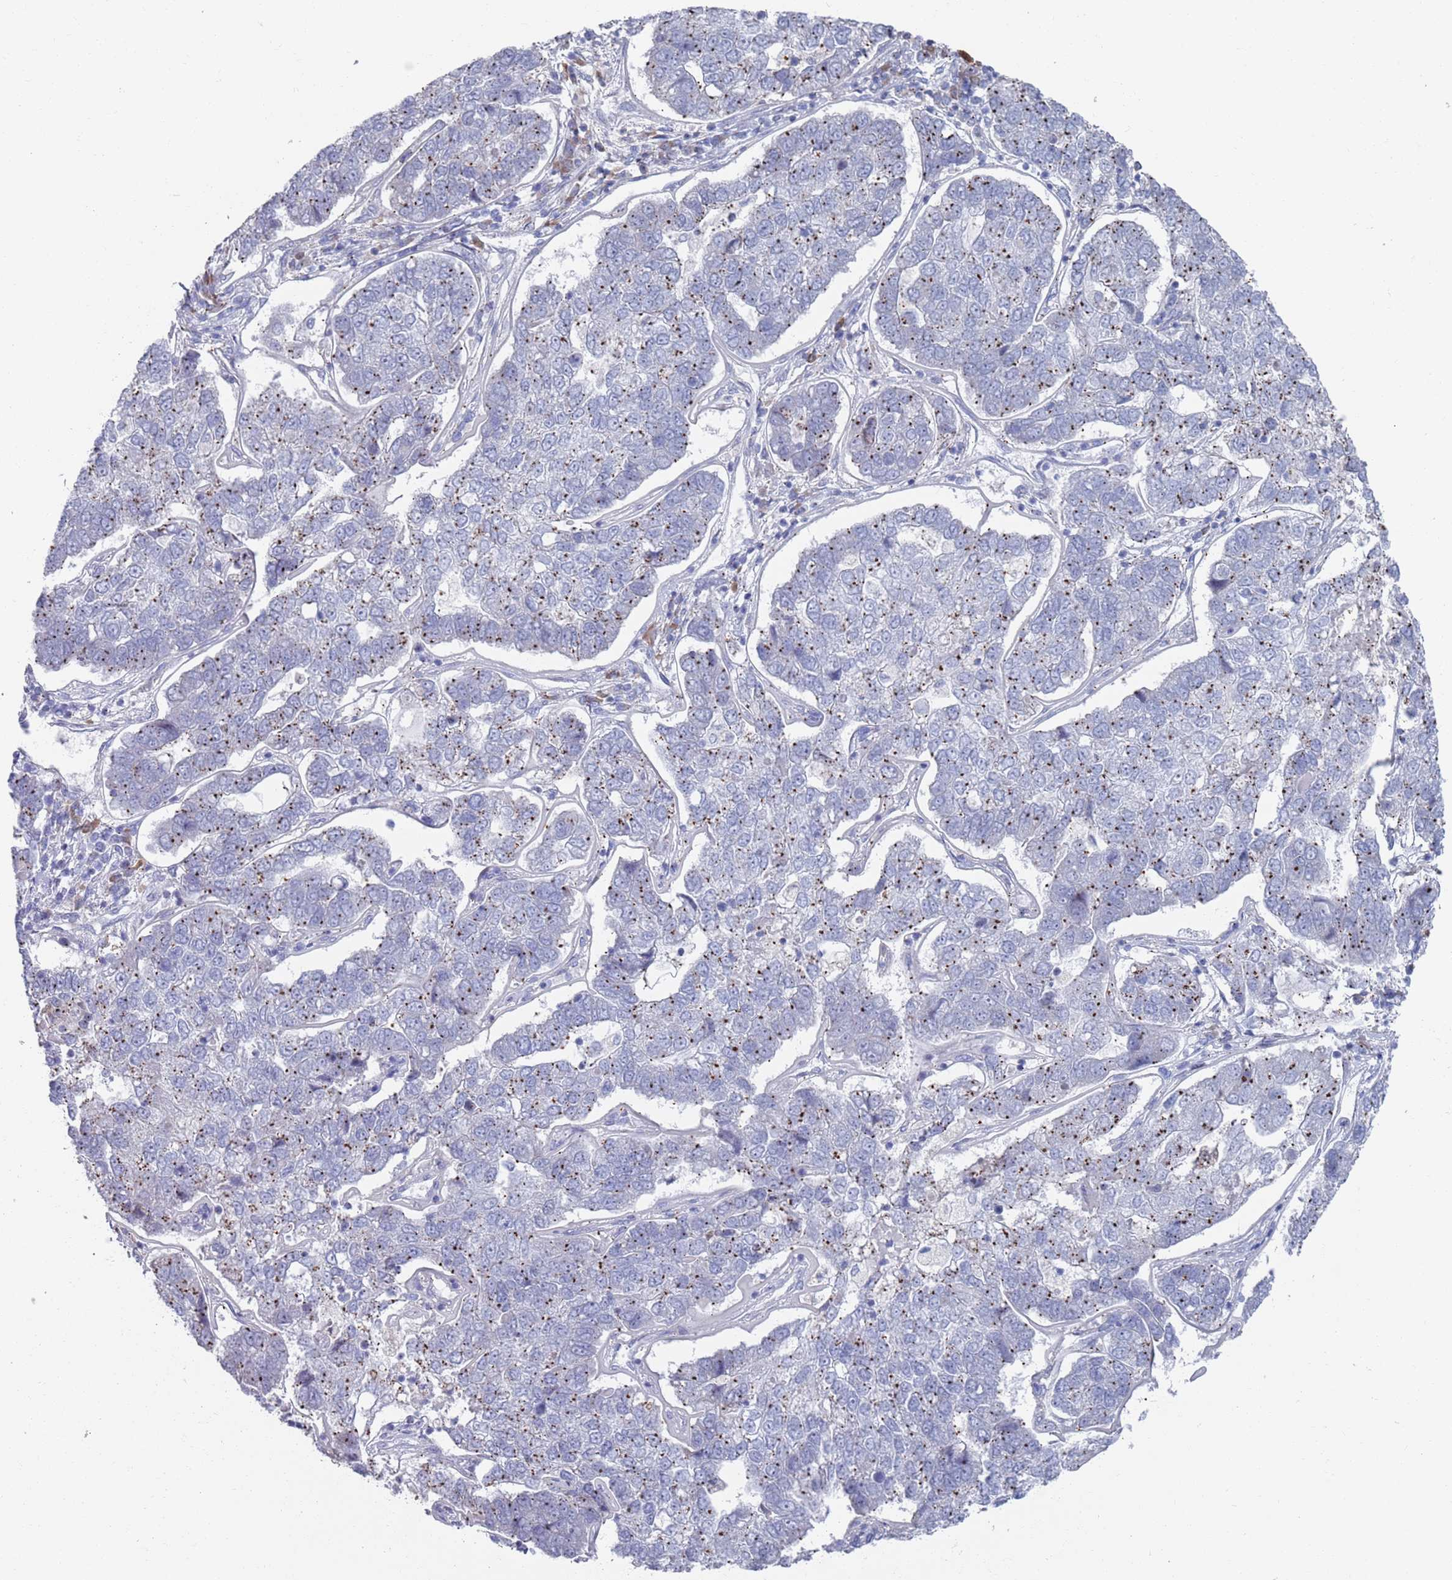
{"staining": {"intensity": "moderate", "quantity": "25%-75%", "location": "cytoplasmic/membranous"}, "tissue": "pancreatic cancer", "cell_type": "Tumor cells", "image_type": "cancer", "snomed": [{"axis": "morphology", "description": "Adenocarcinoma, NOS"}, {"axis": "topography", "description": "Pancreas"}], "caption": "A medium amount of moderate cytoplasmic/membranous expression is present in about 25%-75% of tumor cells in pancreatic adenocarcinoma tissue. The protein of interest is stained brown, and the nuclei are stained in blue (DAB (3,3'-diaminobenzidine) IHC with brightfield microscopy, high magnification).", "gene": "MAT1A", "patient": {"sex": "female", "age": 61}}